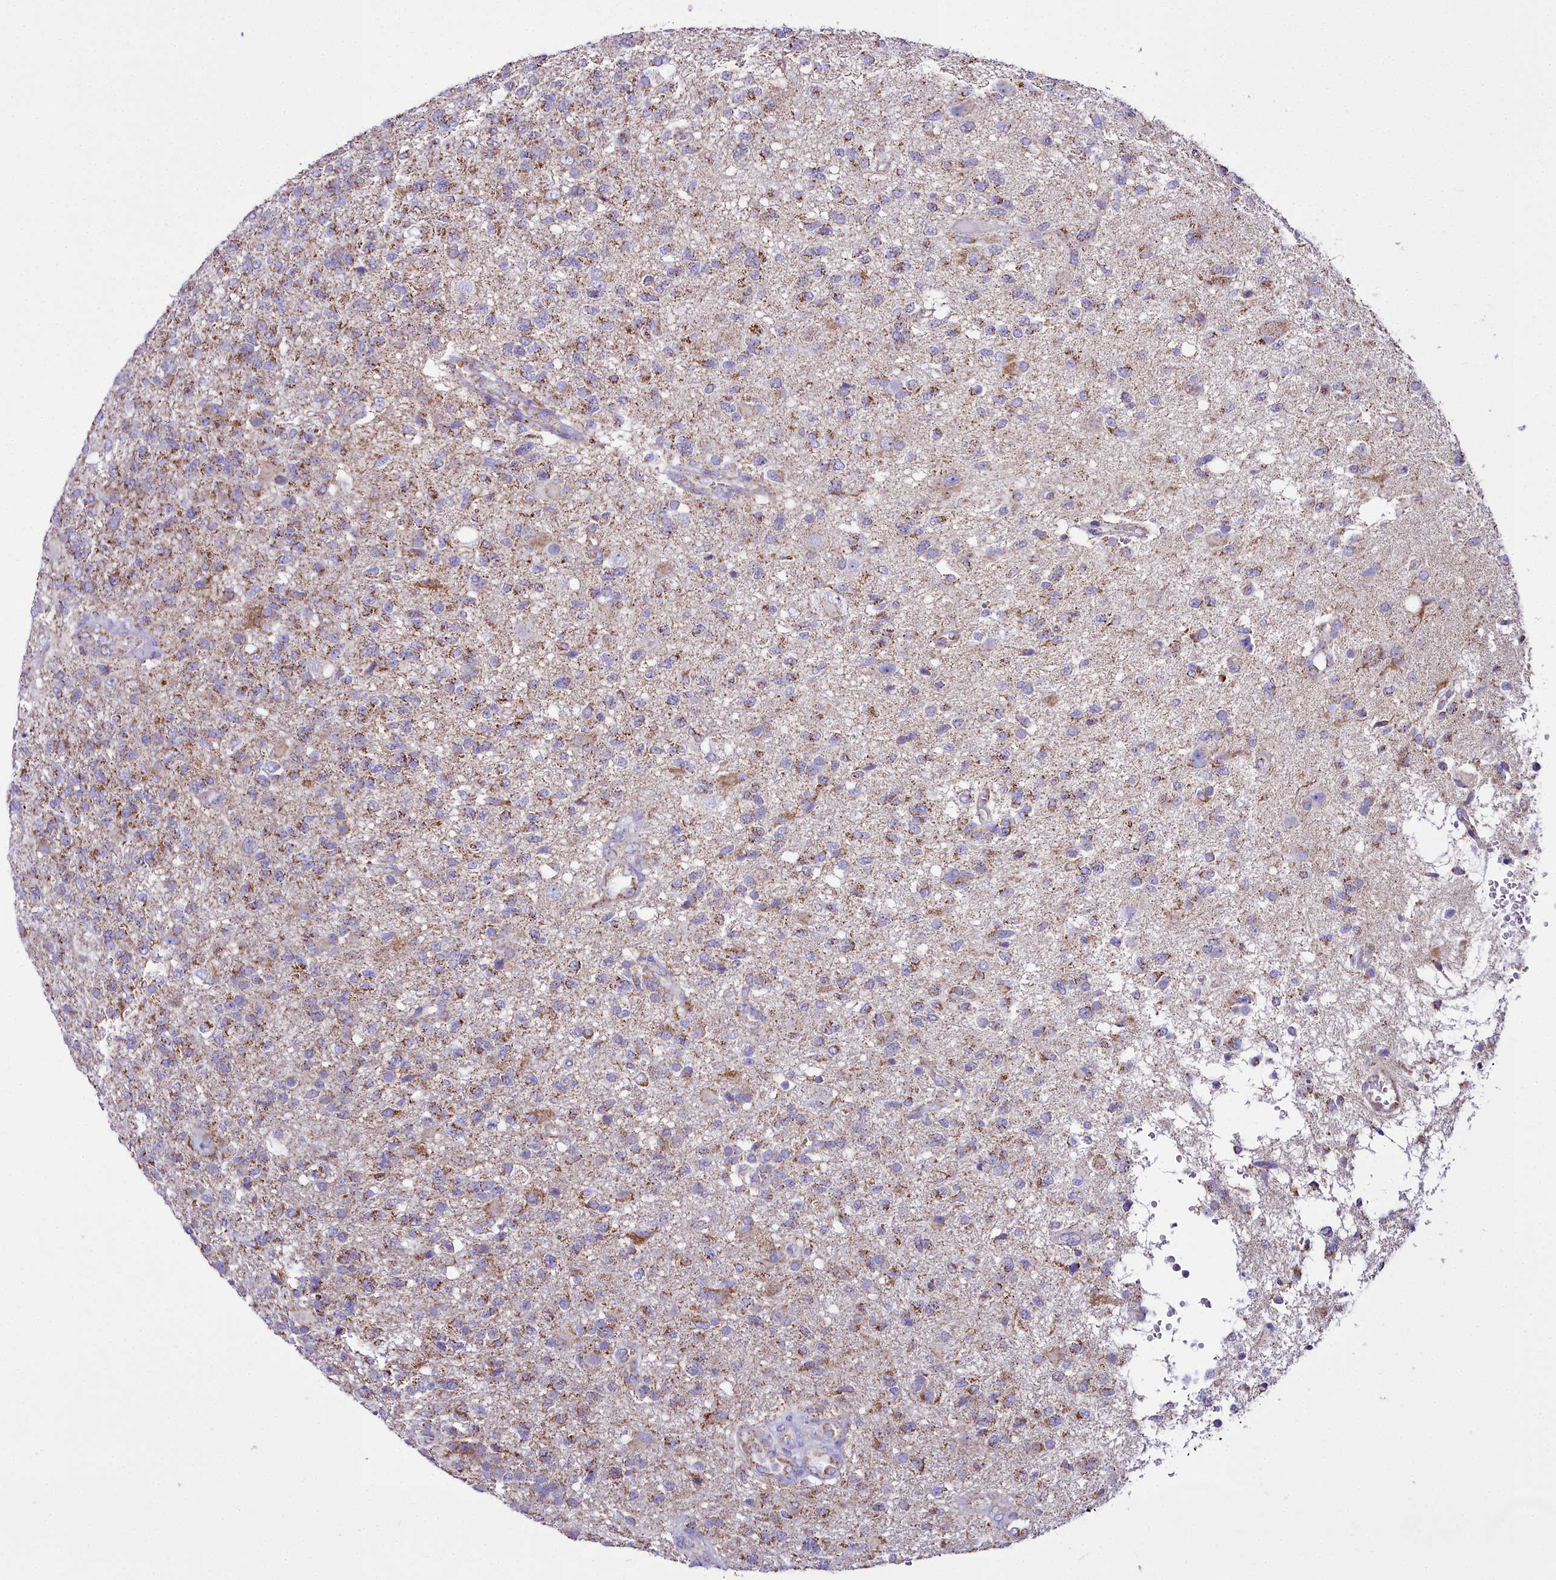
{"staining": {"intensity": "moderate", "quantity": "25%-75%", "location": "cytoplasmic/membranous"}, "tissue": "glioma", "cell_type": "Tumor cells", "image_type": "cancer", "snomed": [{"axis": "morphology", "description": "Glioma, malignant, High grade"}, {"axis": "topography", "description": "Brain"}], "caption": "This photomicrograph displays immunohistochemistry staining of human glioma, with medium moderate cytoplasmic/membranous positivity in about 25%-75% of tumor cells.", "gene": "WDFY3", "patient": {"sex": "male", "age": 56}}